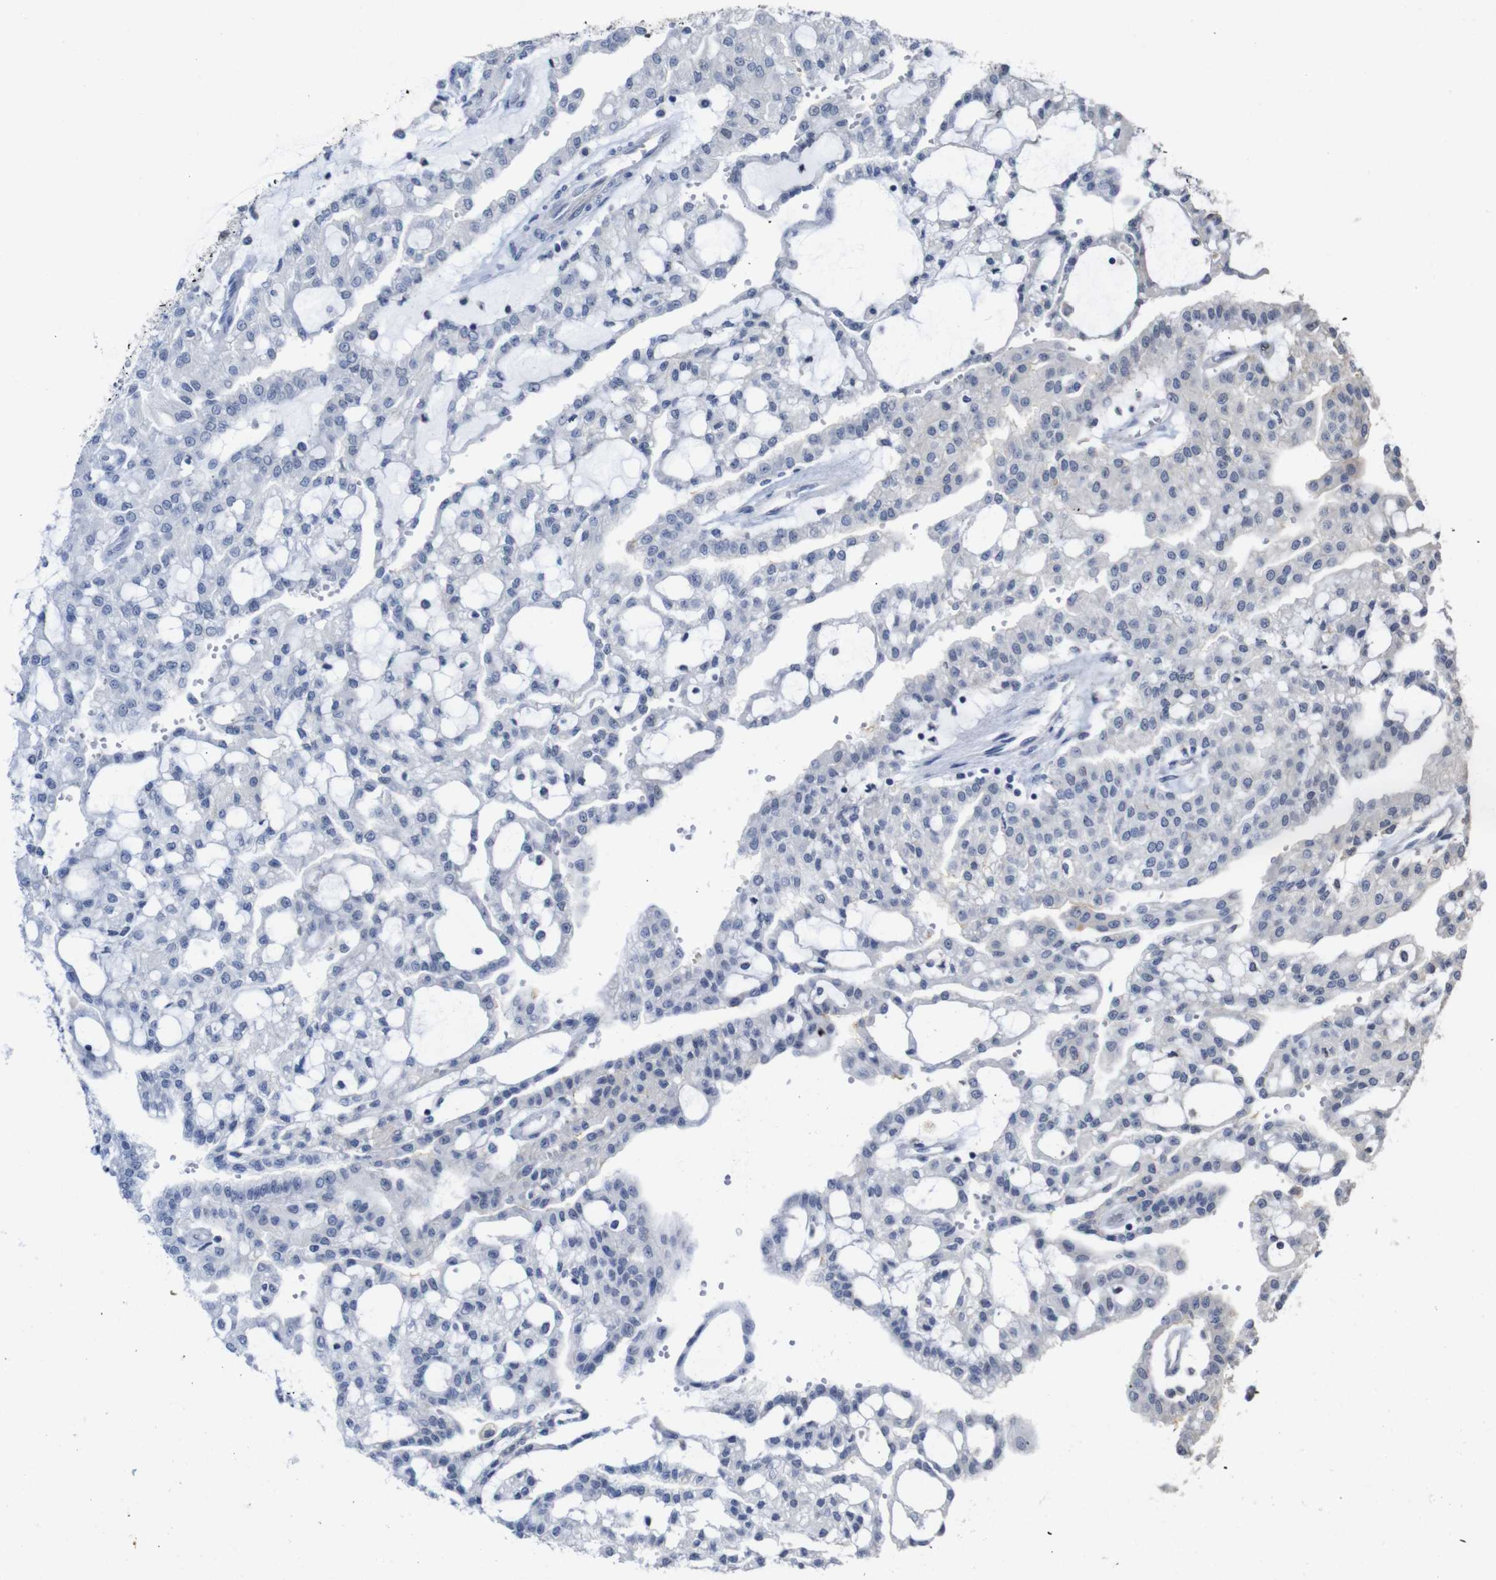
{"staining": {"intensity": "negative", "quantity": "none", "location": "none"}, "tissue": "renal cancer", "cell_type": "Tumor cells", "image_type": "cancer", "snomed": [{"axis": "morphology", "description": "Adenocarcinoma, NOS"}, {"axis": "topography", "description": "Kidney"}], "caption": "Immunohistochemistry photomicrograph of neoplastic tissue: human renal adenocarcinoma stained with DAB shows no significant protein staining in tumor cells.", "gene": "TCEAL9", "patient": {"sex": "male", "age": 63}}